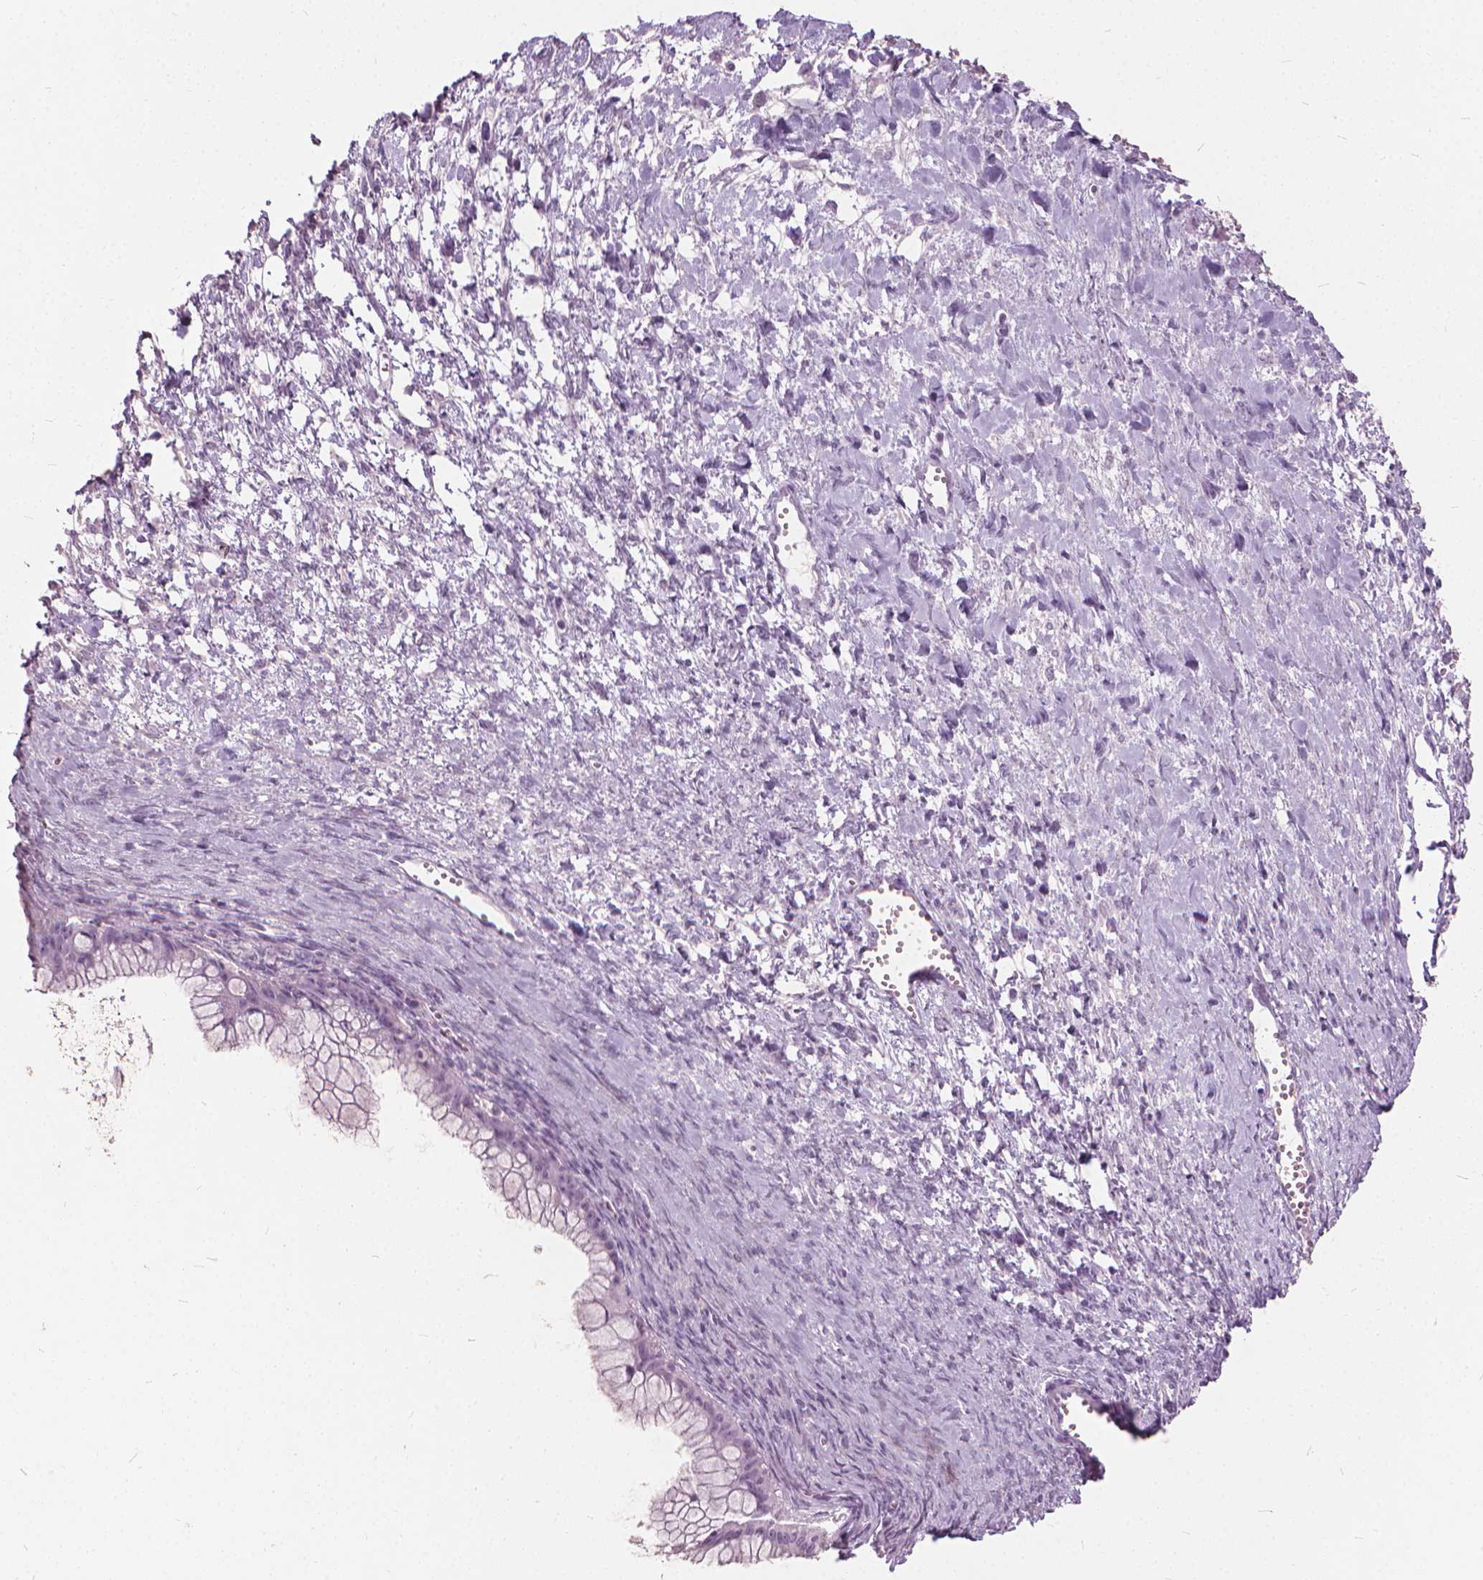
{"staining": {"intensity": "negative", "quantity": "none", "location": "none"}, "tissue": "ovarian cancer", "cell_type": "Tumor cells", "image_type": "cancer", "snomed": [{"axis": "morphology", "description": "Cystadenocarcinoma, mucinous, NOS"}, {"axis": "topography", "description": "Ovary"}], "caption": "IHC micrograph of human mucinous cystadenocarcinoma (ovarian) stained for a protein (brown), which displays no positivity in tumor cells.", "gene": "DNM1", "patient": {"sex": "female", "age": 41}}